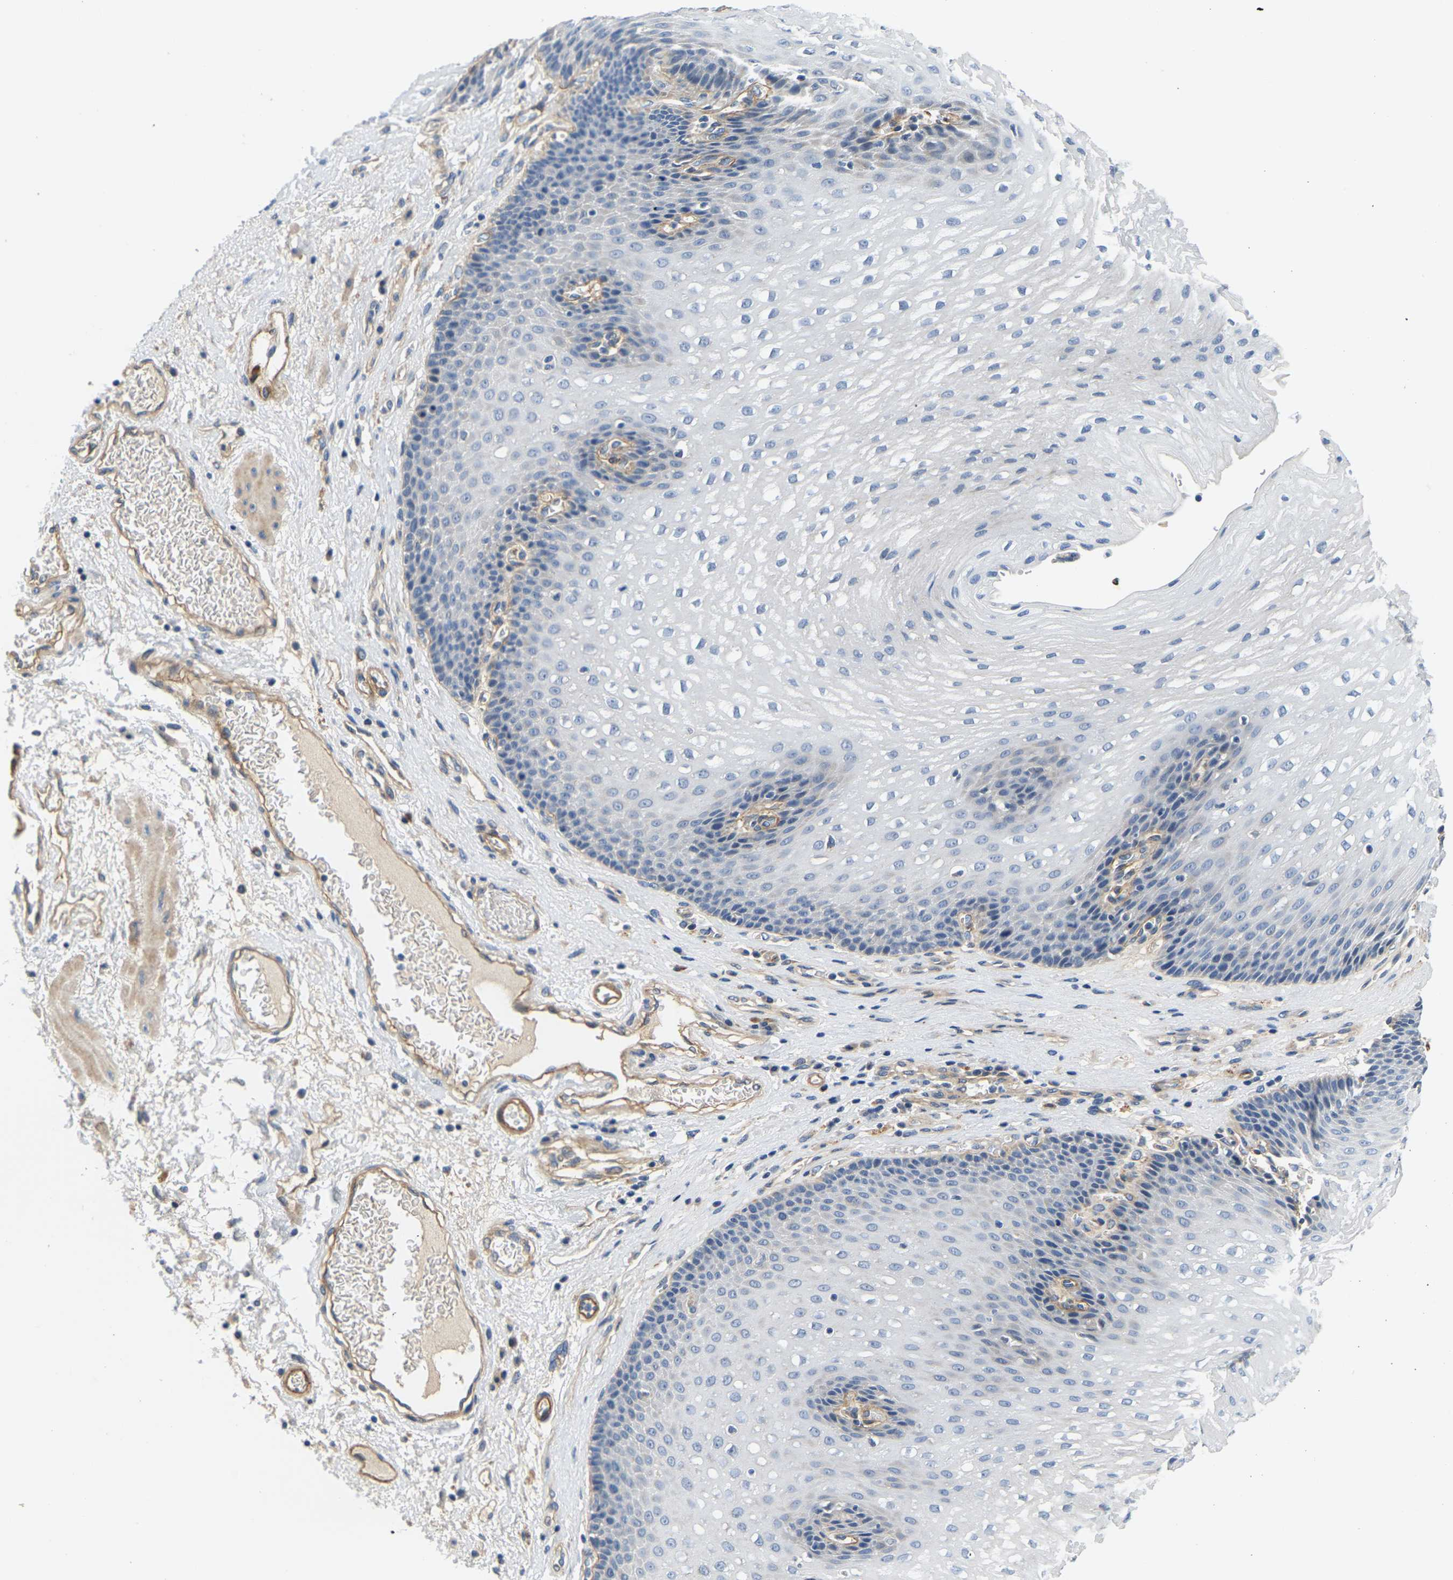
{"staining": {"intensity": "negative", "quantity": "none", "location": "none"}, "tissue": "esophagus", "cell_type": "Squamous epithelial cells", "image_type": "normal", "snomed": [{"axis": "morphology", "description": "Normal tissue, NOS"}, {"axis": "topography", "description": "Esophagus"}], "caption": "Immunohistochemistry histopathology image of normal human esophagus stained for a protein (brown), which demonstrates no positivity in squamous epithelial cells.", "gene": "LIAS", "patient": {"sex": "male", "age": 48}}